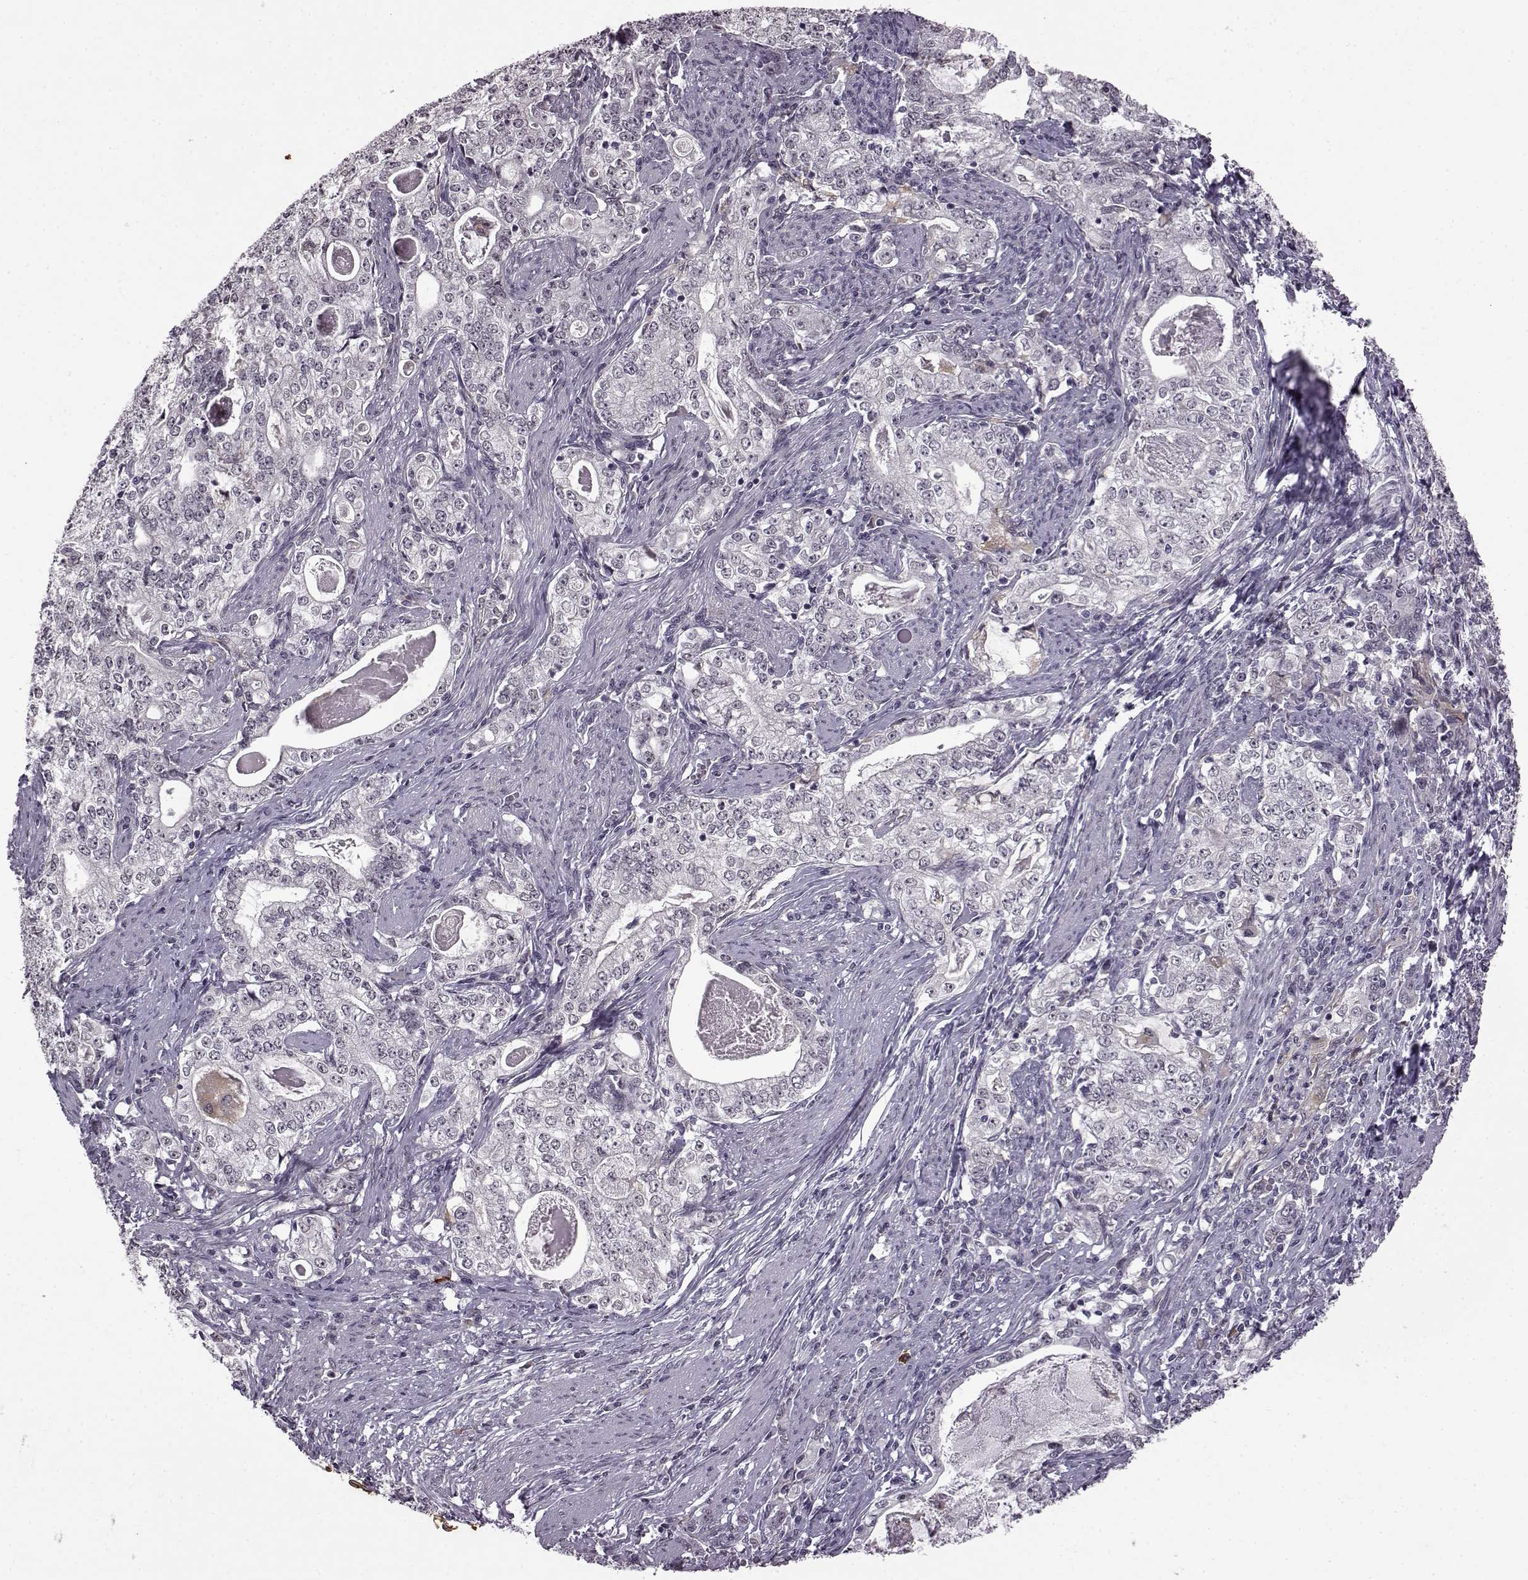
{"staining": {"intensity": "negative", "quantity": "none", "location": "none"}, "tissue": "stomach cancer", "cell_type": "Tumor cells", "image_type": "cancer", "snomed": [{"axis": "morphology", "description": "Adenocarcinoma, NOS"}, {"axis": "topography", "description": "Stomach, lower"}], "caption": "A micrograph of human stomach cancer (adenocarcinoma) is negative for staining in tumor cells.", "gene": "SLC28A2", "patient": {"sex": "female", "age": 72}}